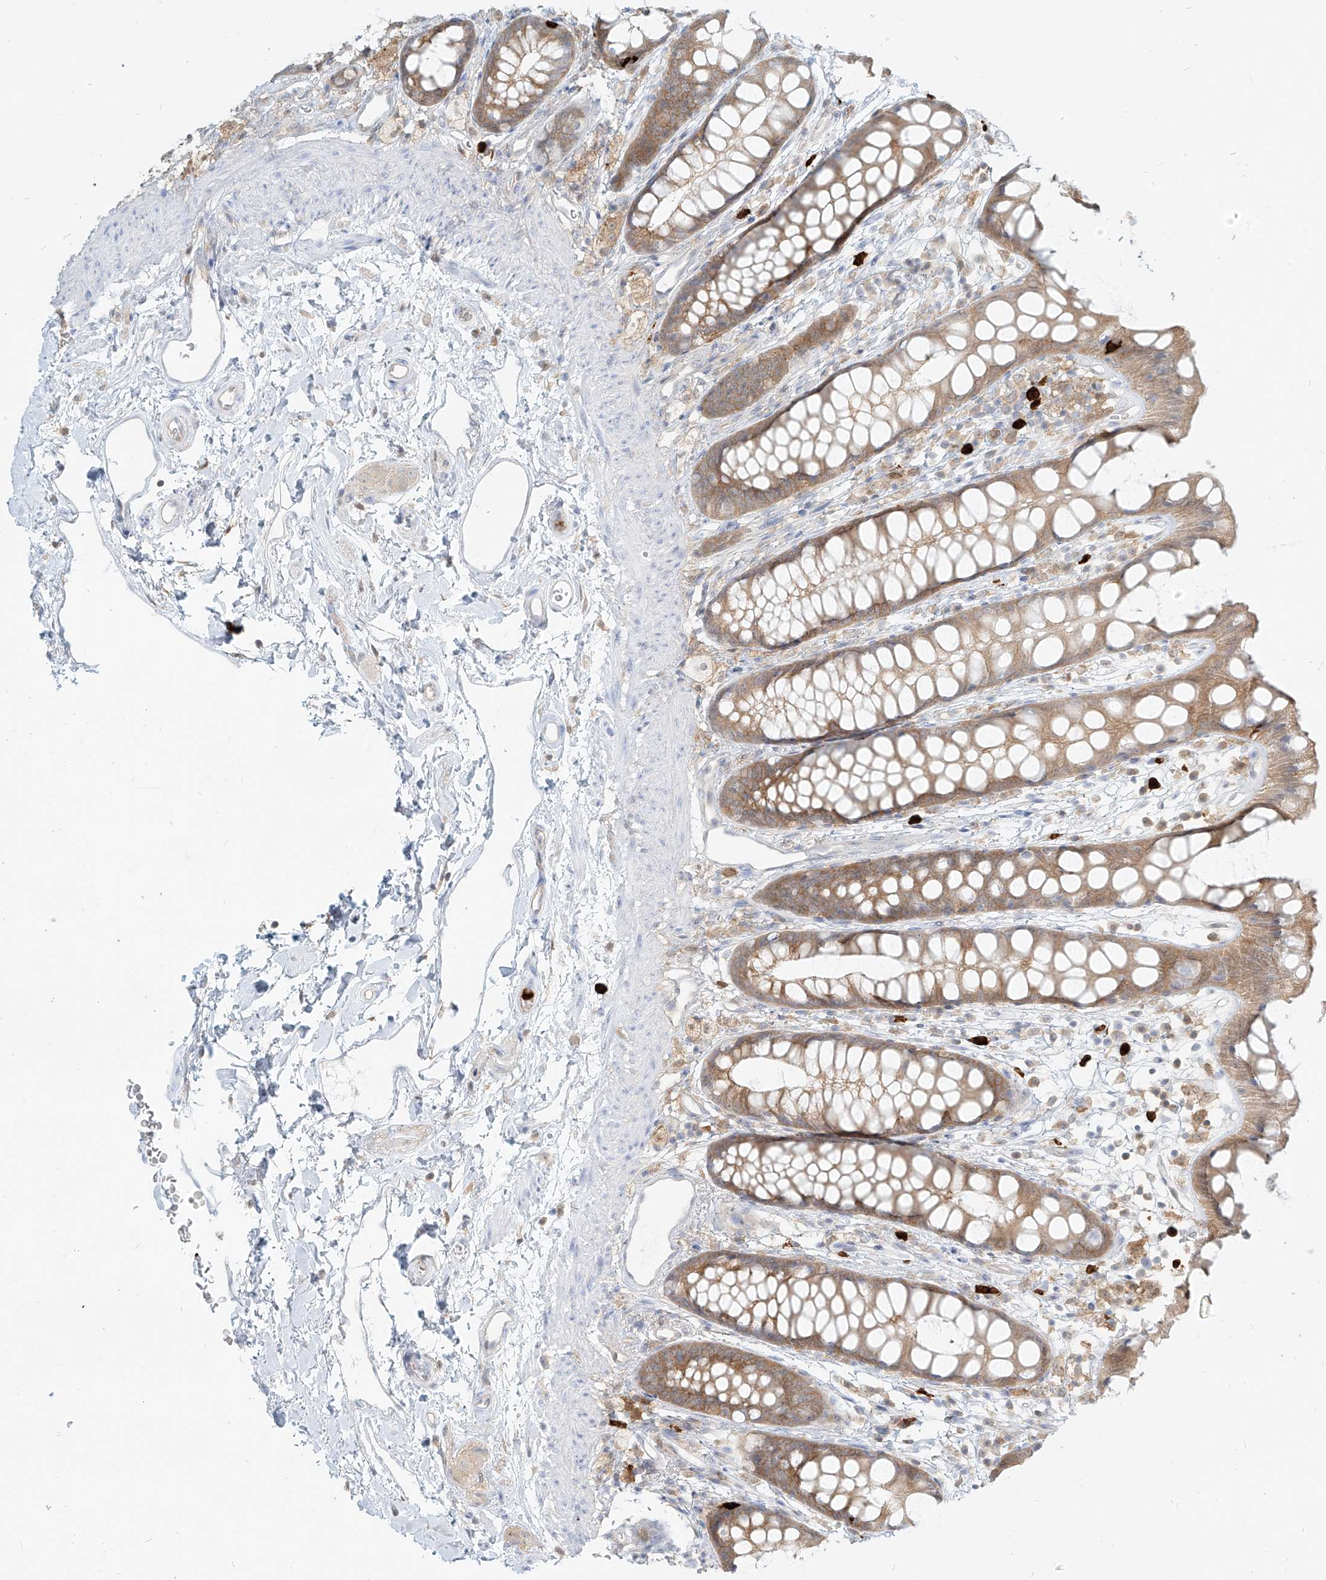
{"staining": {"intensity": "moderate", "quantity": ">75%", "location": "cytoplasmic/membranous"}, "tissue": "rectum", "cell_type": "Glandular cells", "image_type": "normal", "snomed": [{"axis": "morphology", "description": "Normal tissue, NOS"}, {"axis": "topography", "description": "Rectum"}], "caption": "A medium amount of moderate cytoplasmic/membranous positivity is identified in approximately >75% of glandular cells in benign rectum.", "gene": "PGD", "patient": {"sex": "female", "age": 65}}